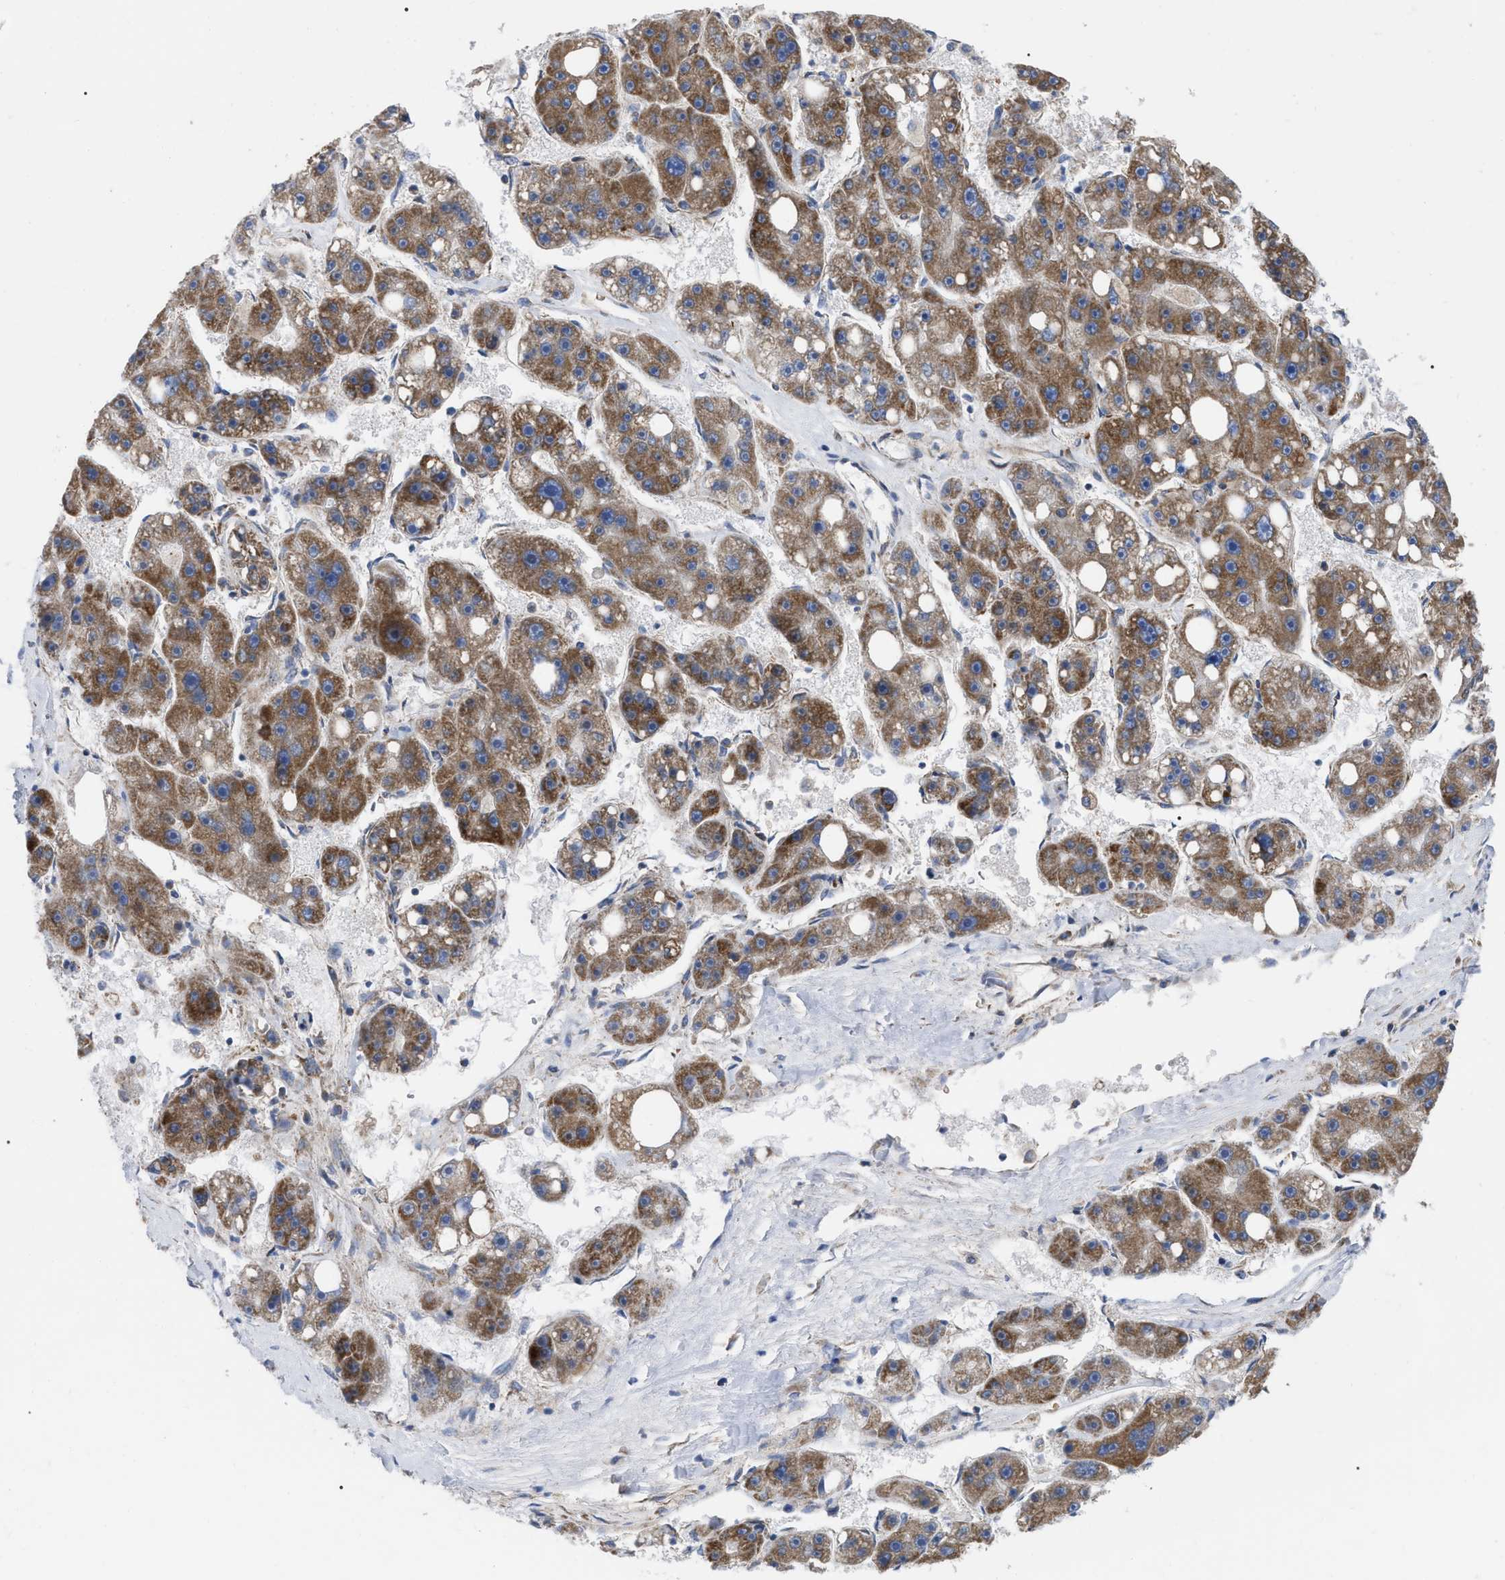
{"staining": {"intensity": "moderate", "quantity": ">75%", "location": "cytoplasmic/membranous"}, "tissue": "liver cancer", "cell_type": "Tumor cells", "image_type": "cancer", "snomed": [{"axis": "morphology", "description": "Carcinoma, Hepatocellular, NOS"}, {"axis": "topography", "description": "Liver"}], "caption": "Protein staining reveals moderate cytoplasmic/membranous positivity in about >75% of tumor cells in liver cancer (hepatocellular carcinoma).", "gene": "FAM120A", "patient": {"sex": "female", "age": 61}}